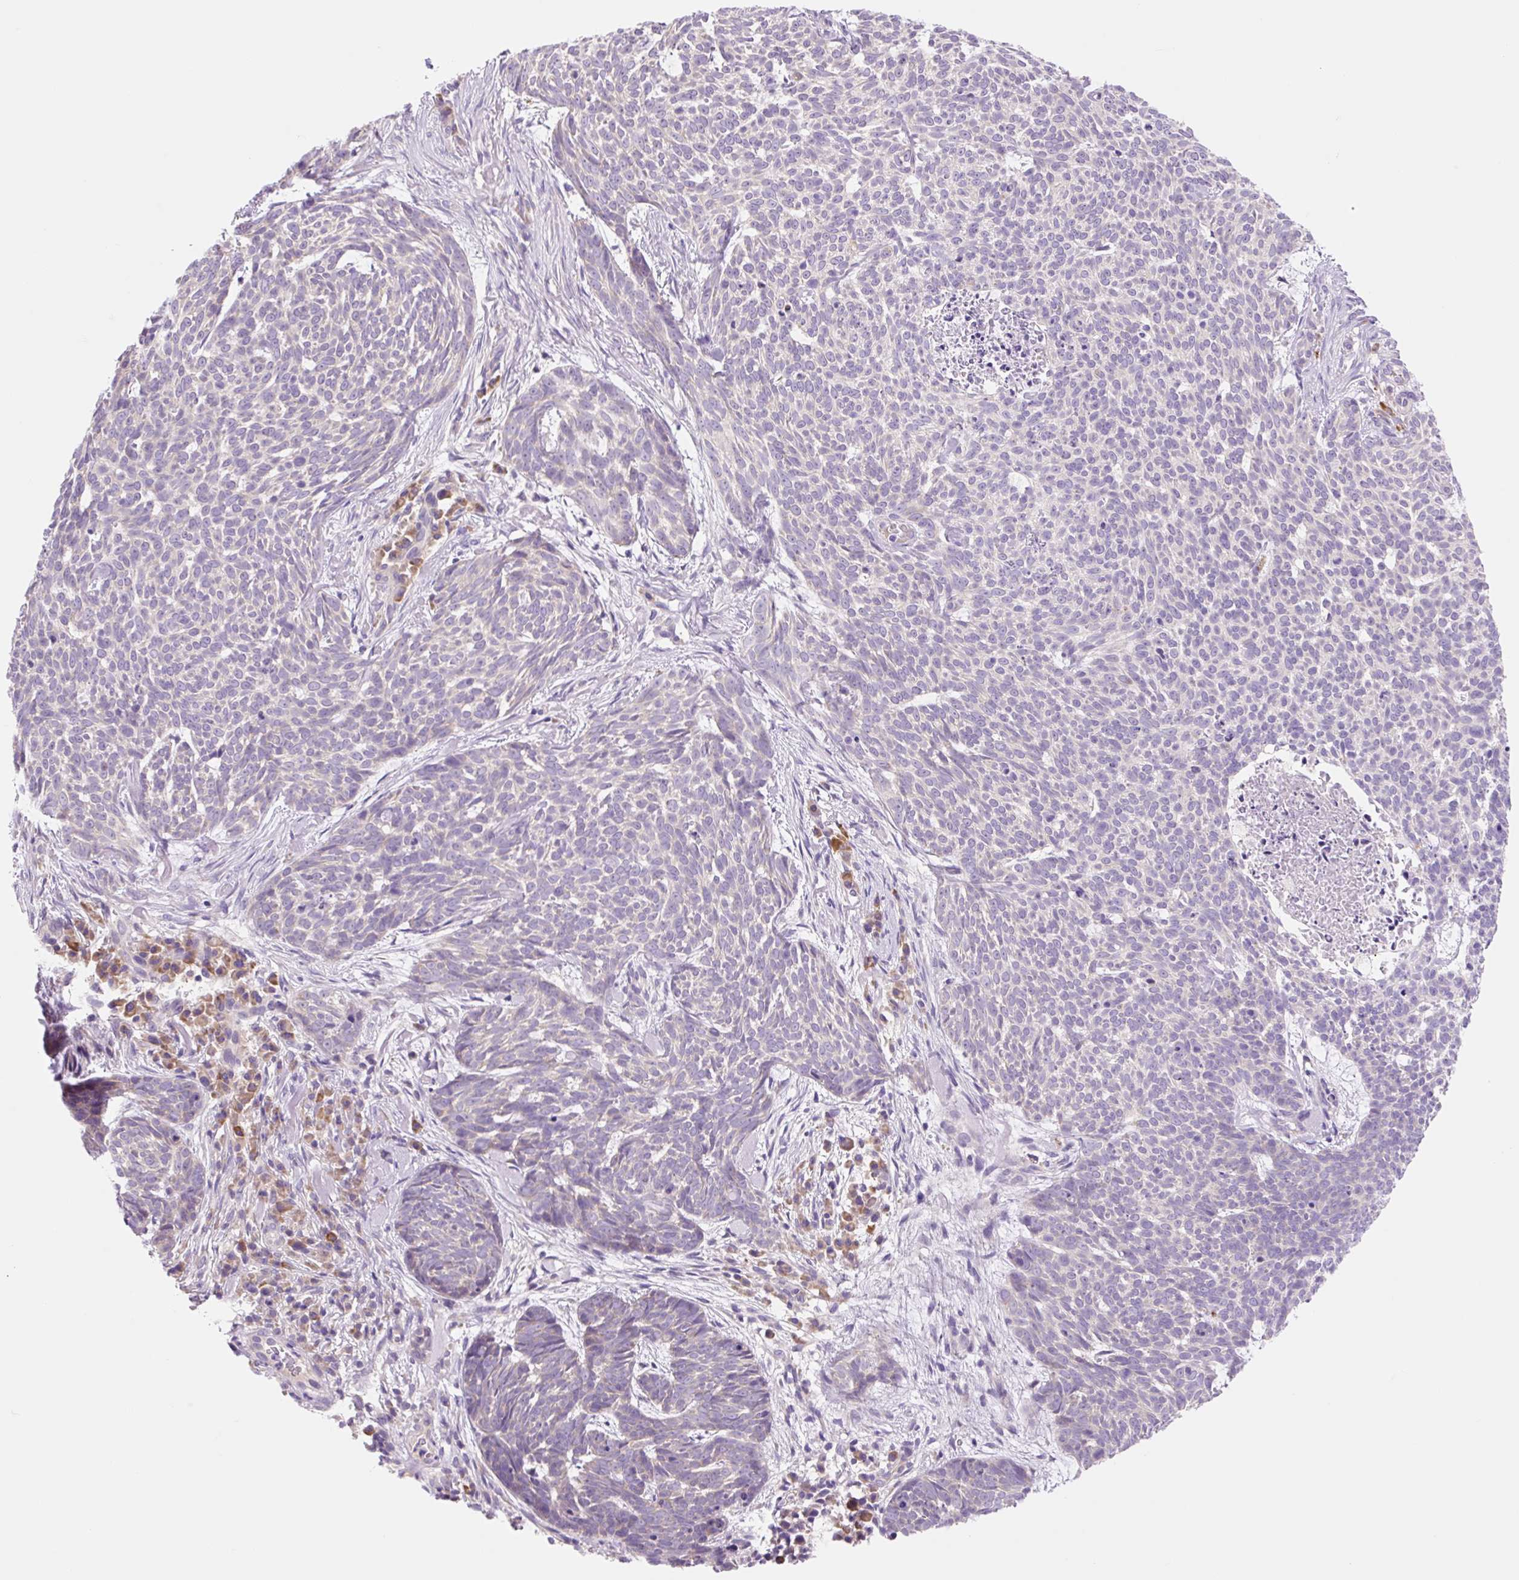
{"staining": {"intensity": "negative", "quantity": "none", "location": "none"}, "tissue": "skin cancer", "cell_type": "Tumor cells", "image_type": "cancer", "snomed": [{"axis": "morphology", "description": "Basal cell carcinoma"}, {"axis": "topography", "description": "Skin"}], "caption": "Immunohistochemistry micrograph of human skin basal cell carcinoma stained for a protein (brown), which reveals no staining in tumor cells.", "gene": "CELF6", "patient": {"sex": "female", "age": 93}}